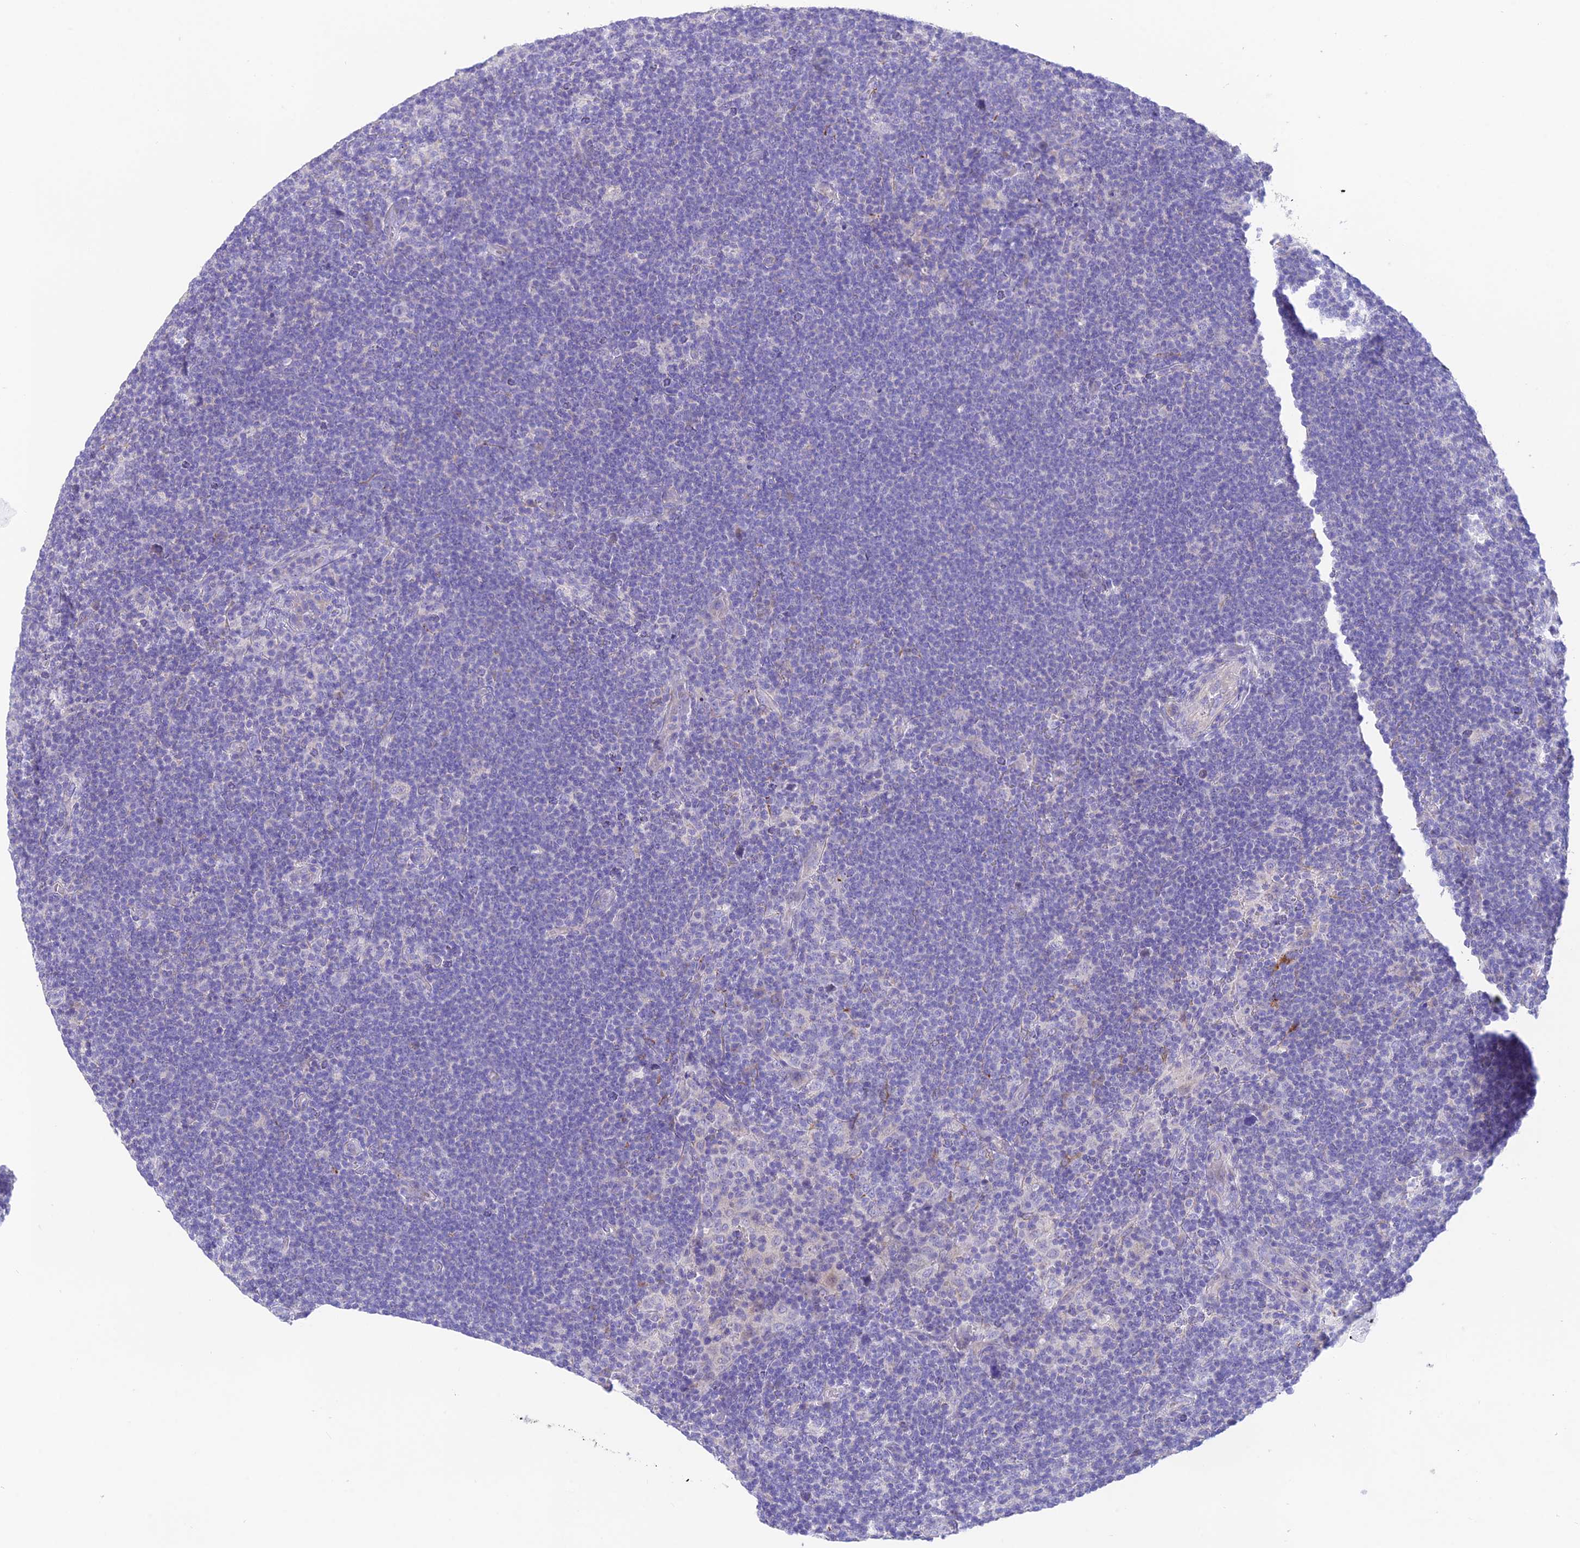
{"staining": {"intensity": "negative", "quantity": "none", "location": "none"}, "tissue": "lymphoma", "cell_type": "Tumor cells", "image_type": "cancer", "snomed": [{"axis": "morphology", "description": "Hodgkin's disease, NOS"}, {"axis": "topography", "description": "Lymph node"}], "caption": "Protein analysis of lymphoma displays no significant staining in tumor cells.", "gene": "HSD17B2", "patient": {"sex": "female", "age": 57}}